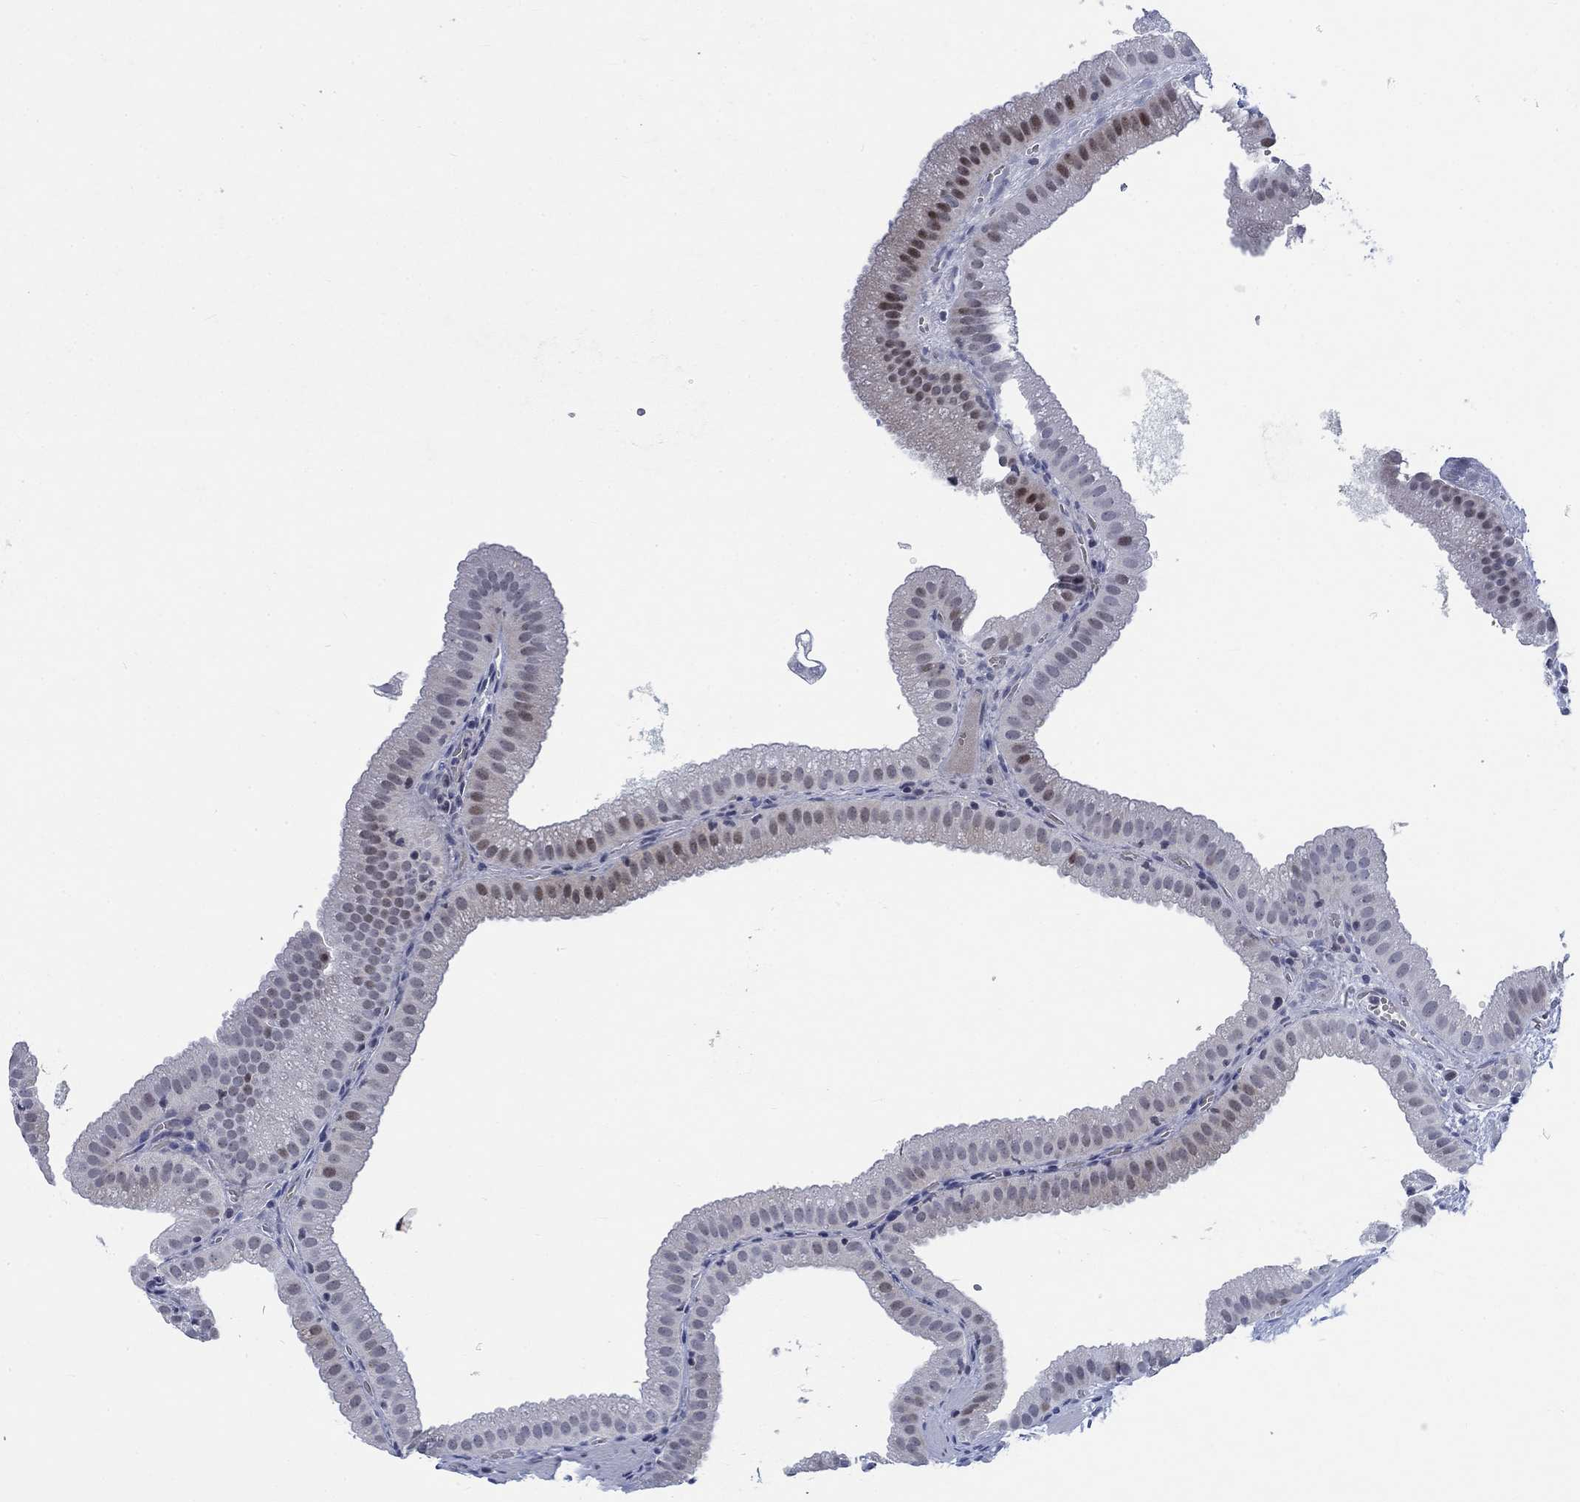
{"staining": {"intensity": "moderate", "quantity": "<25%", "location": "nuclear"}, "tissue": "gallbladder", "cell_type": "Glandular cells", "image_type": "normal", "snomed": [{"axis": "morphology", "description": "Normal tissue, NOS"}, {"axis": "topography", "description": "Gallbladder"}], "caption": "Approximately <25% of glandular cells in normal human gallbladder show moderate nuclear protein staining as visualized by brown immunohistochemical staining.", "gene": "NEU3", "patient": {"sex": "male", "age": 67}}